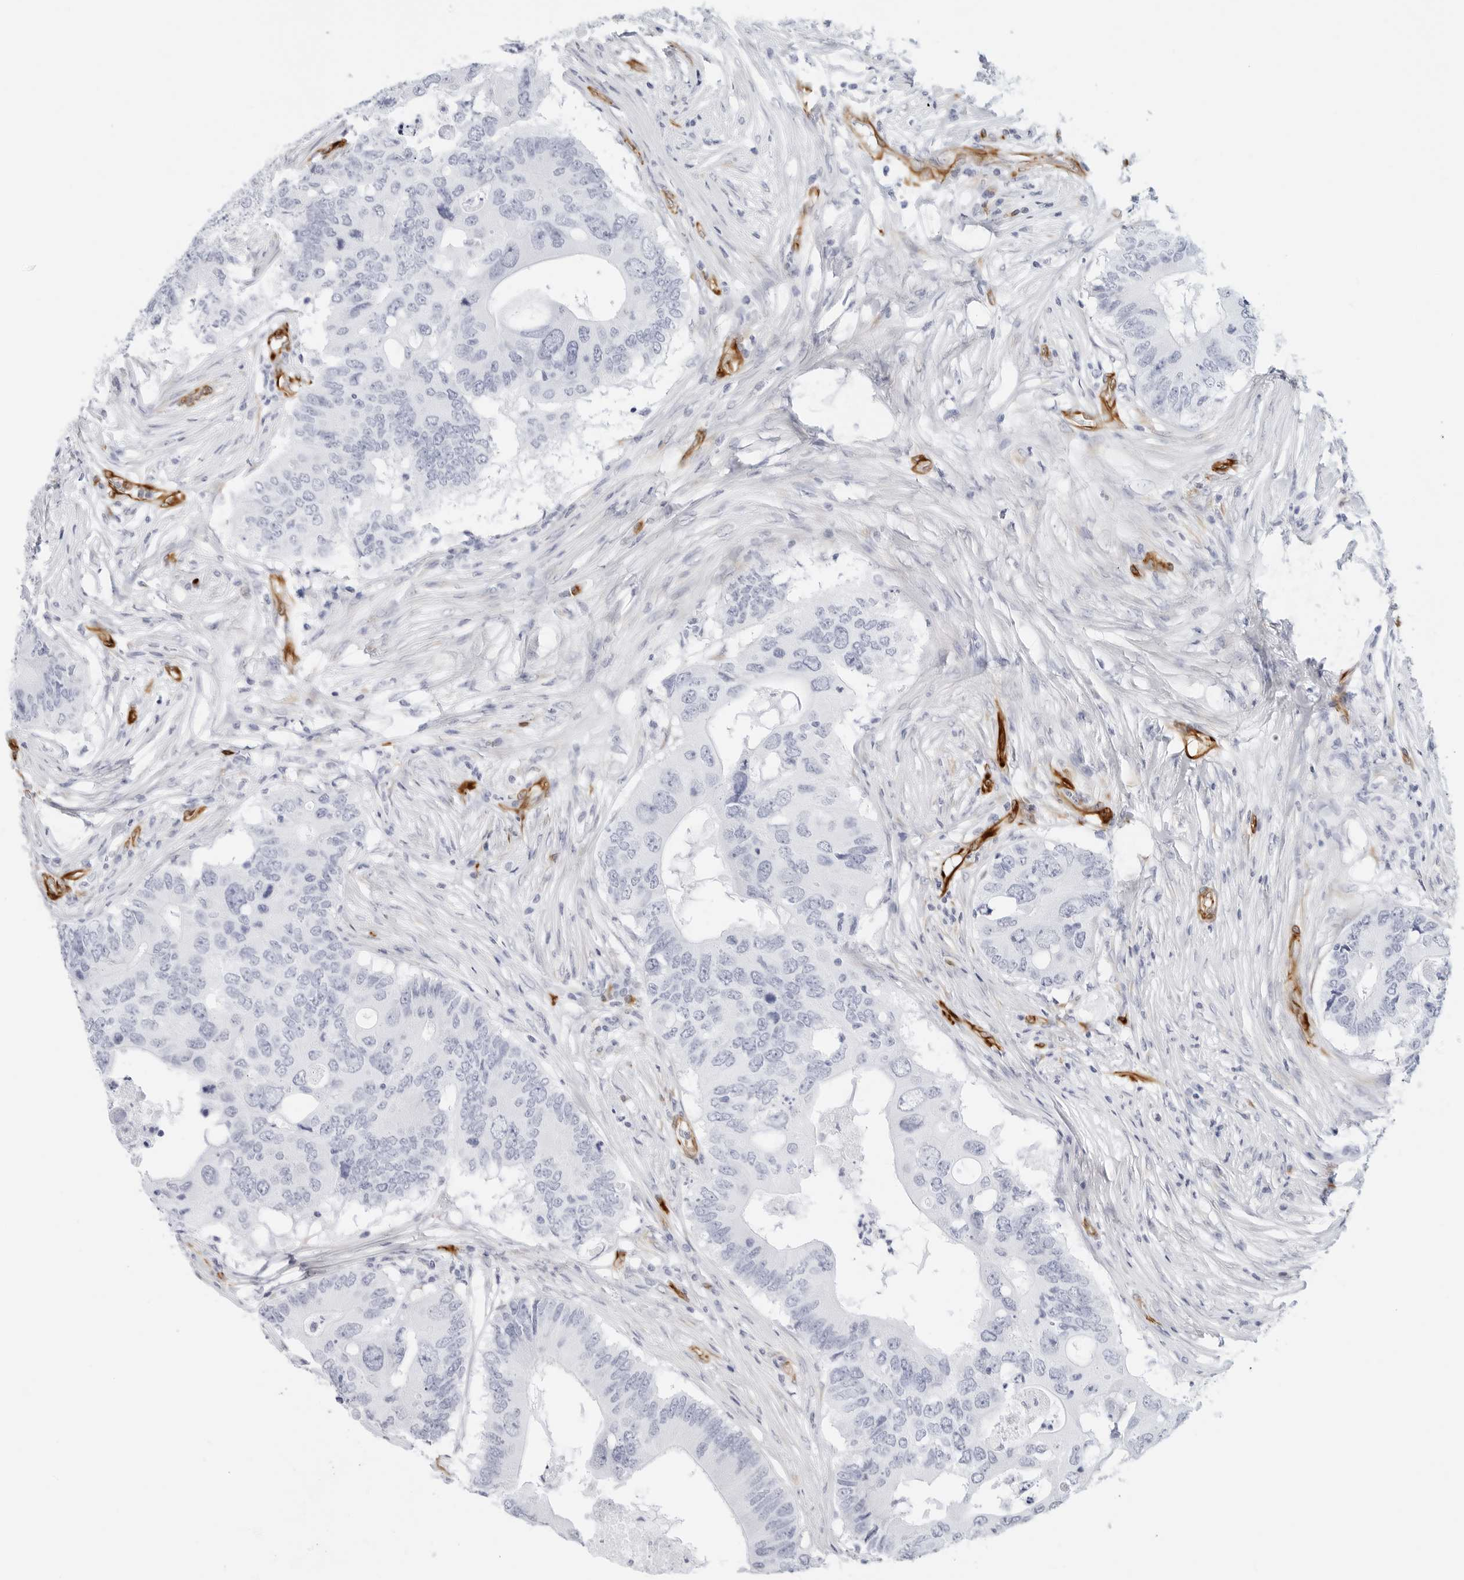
{"staining": {"intensity": "negative", "quantity": "none", "location": "none"}, "tissue": "colorectal cancer", "cell_type": "Tumor cells", "image_type": "cancer", "snomed": [{"axis": "morphology", "description": "Adenocarcinoma, NOS"}, {"axis": "topography", "description": "Colon"}], "caption": "Human colorectal adenocarcinoma stained for a protein using immunohistochemistry shows no expression in tumor cells.", "gene": "NES", "patient": {"sex": "male", "age": 71}}